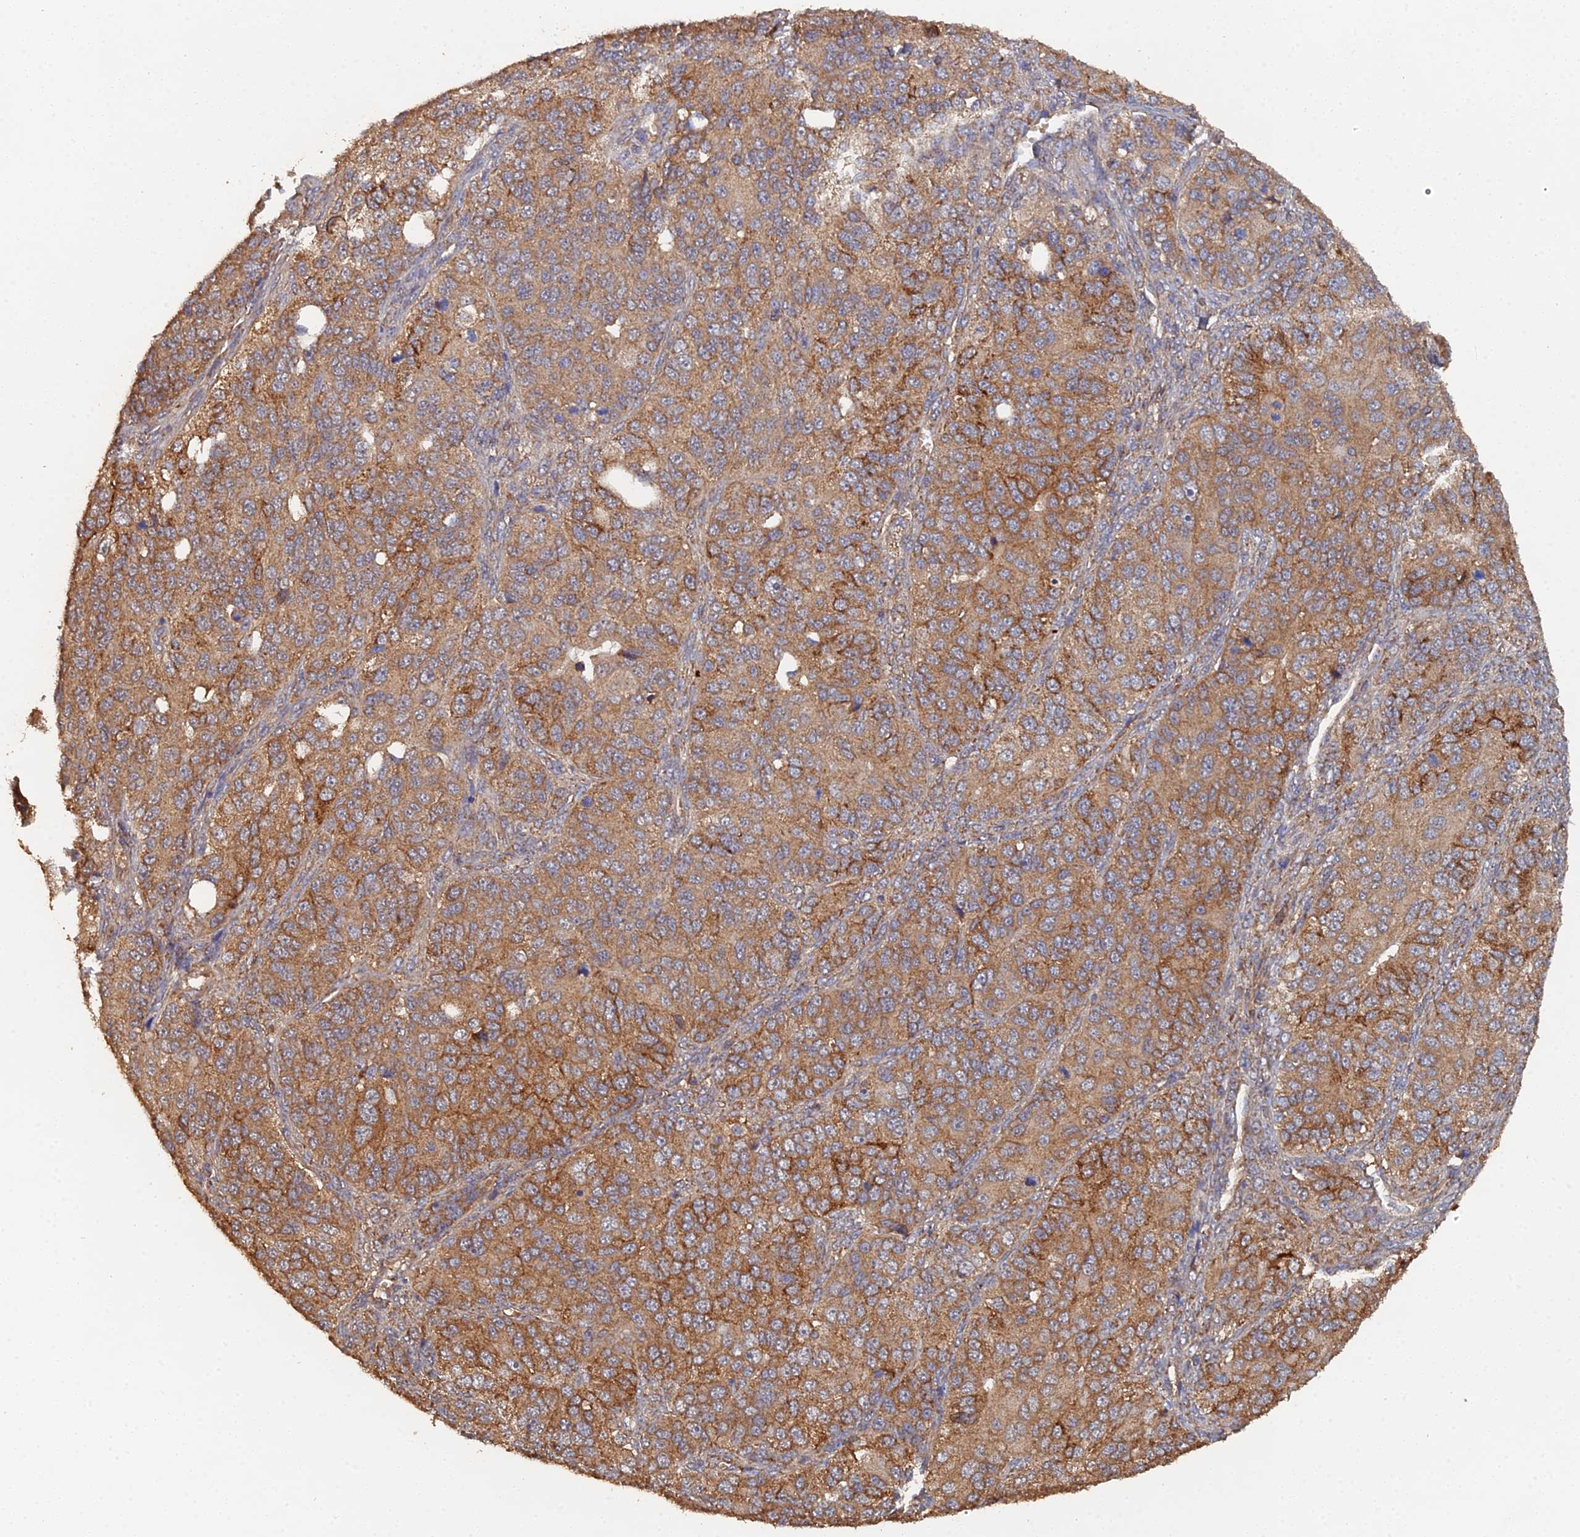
{"staining": {"intensity": "moderate", "quantity": ">75%", "location": "cytoplasmic/membranous"}, "tissue": "ovarian cancer", "cell_type": "Tumor cells", "image_type": "cancer", "snomed": [{"axis": "morphology", "description": "Carcinoma, endometroid"}, {"axis": "topography", "description": "Ovary"}], "caption": "Immunohistochemistry (IHC) photomicrograph of human endometroid carcinoma (ovarian) stained for a protein (brown), which displays medium levels of moderate cytoplasmic/membranous positivity in about >75% of tumor cells.", "gene": "SPANXN4", "patient": {"sex": "female", "age": 51}}